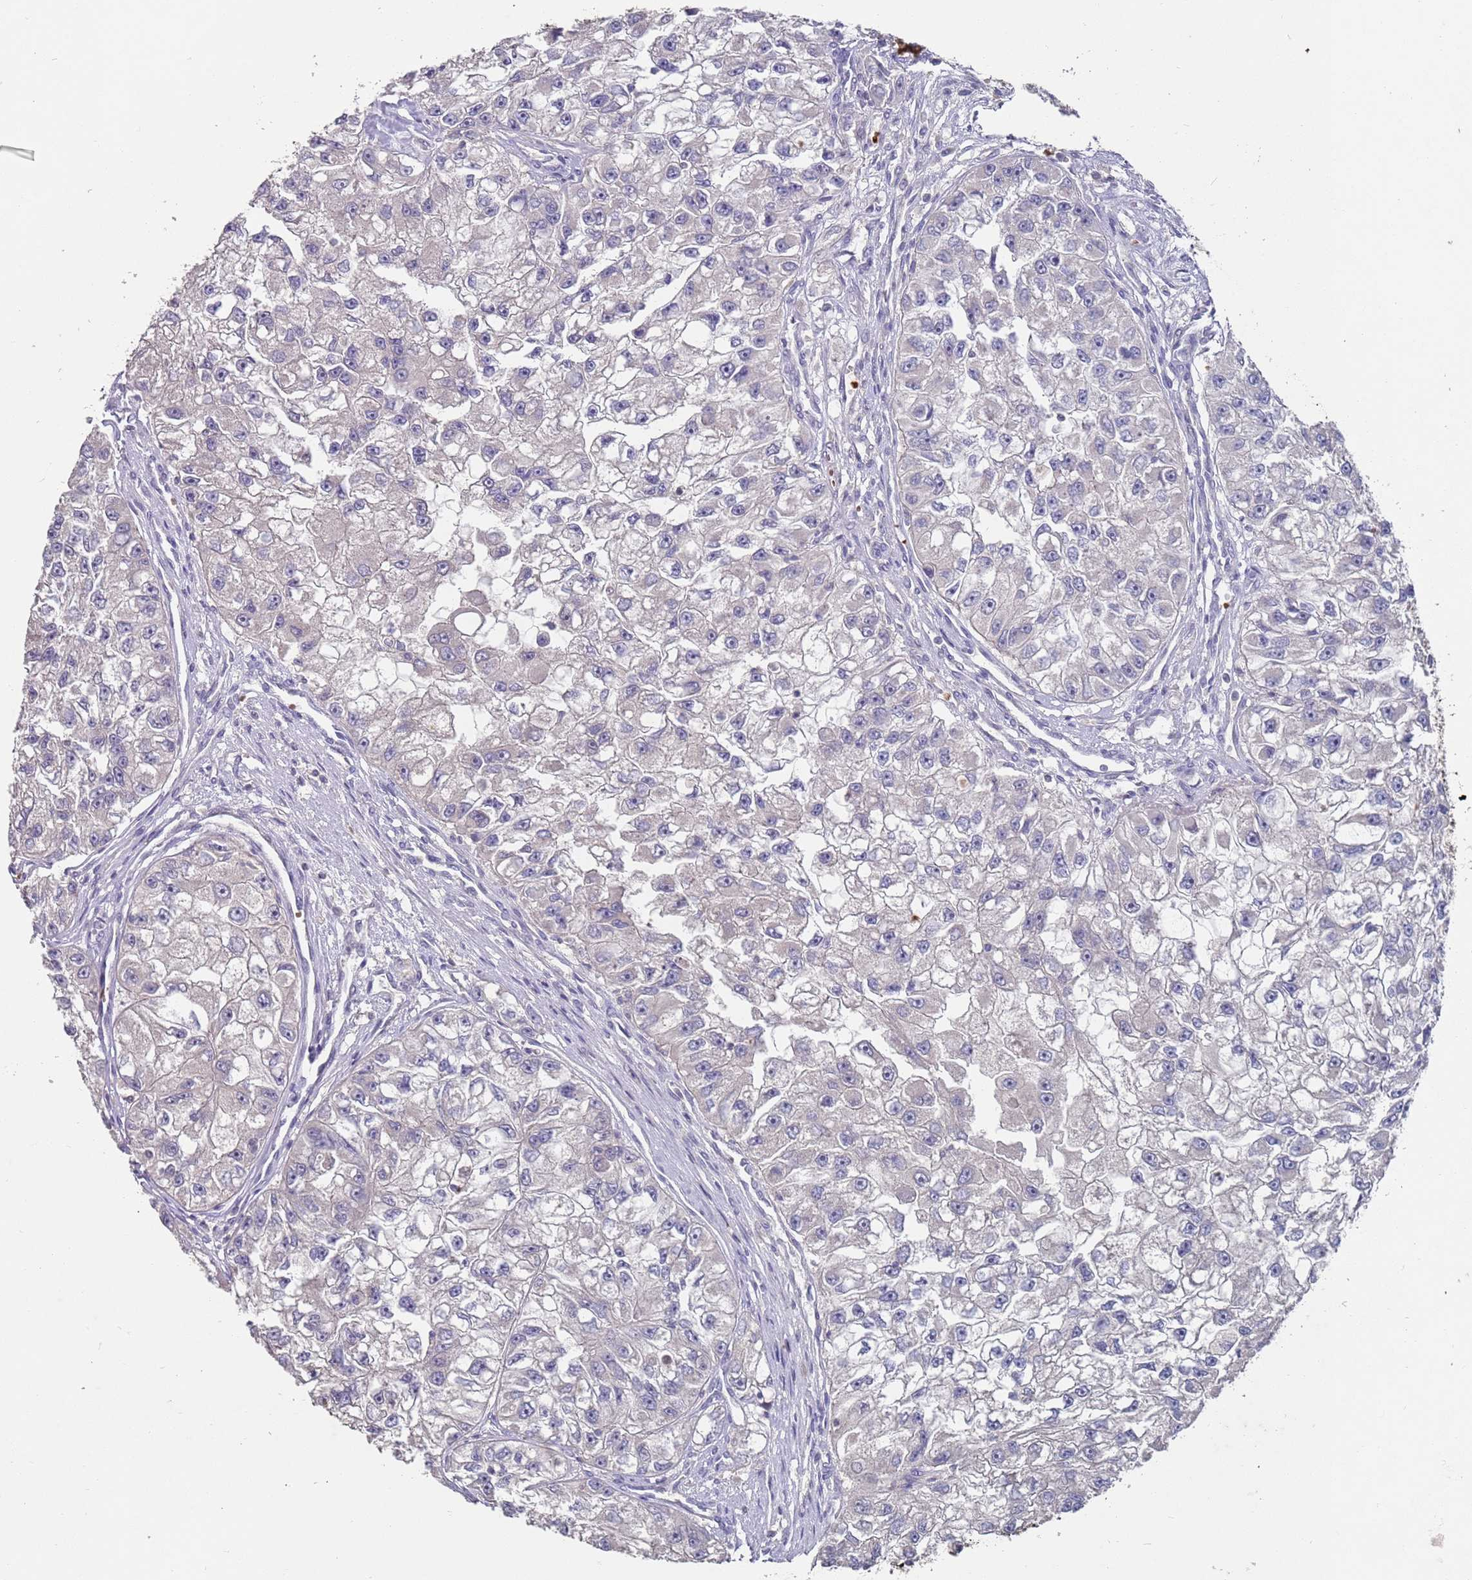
{"staining": {"intensity": "negative", "quantity": "none", "location": "none"}, "tissue": "renal cancer", "cell_type": "Tumor cells", "image_type": "cancer", "snomed": [{"axis": "morphology", "description": "Adenocarcinoma, NOS"}, {"axis": "topography", "description": "Kidney"}], "caption": "The photomicrograph displays no significant expression in tumor cells of renal adenocarcinoma.", "gene": "LACC1", "patient": {"sex": "male", "age": 63}}